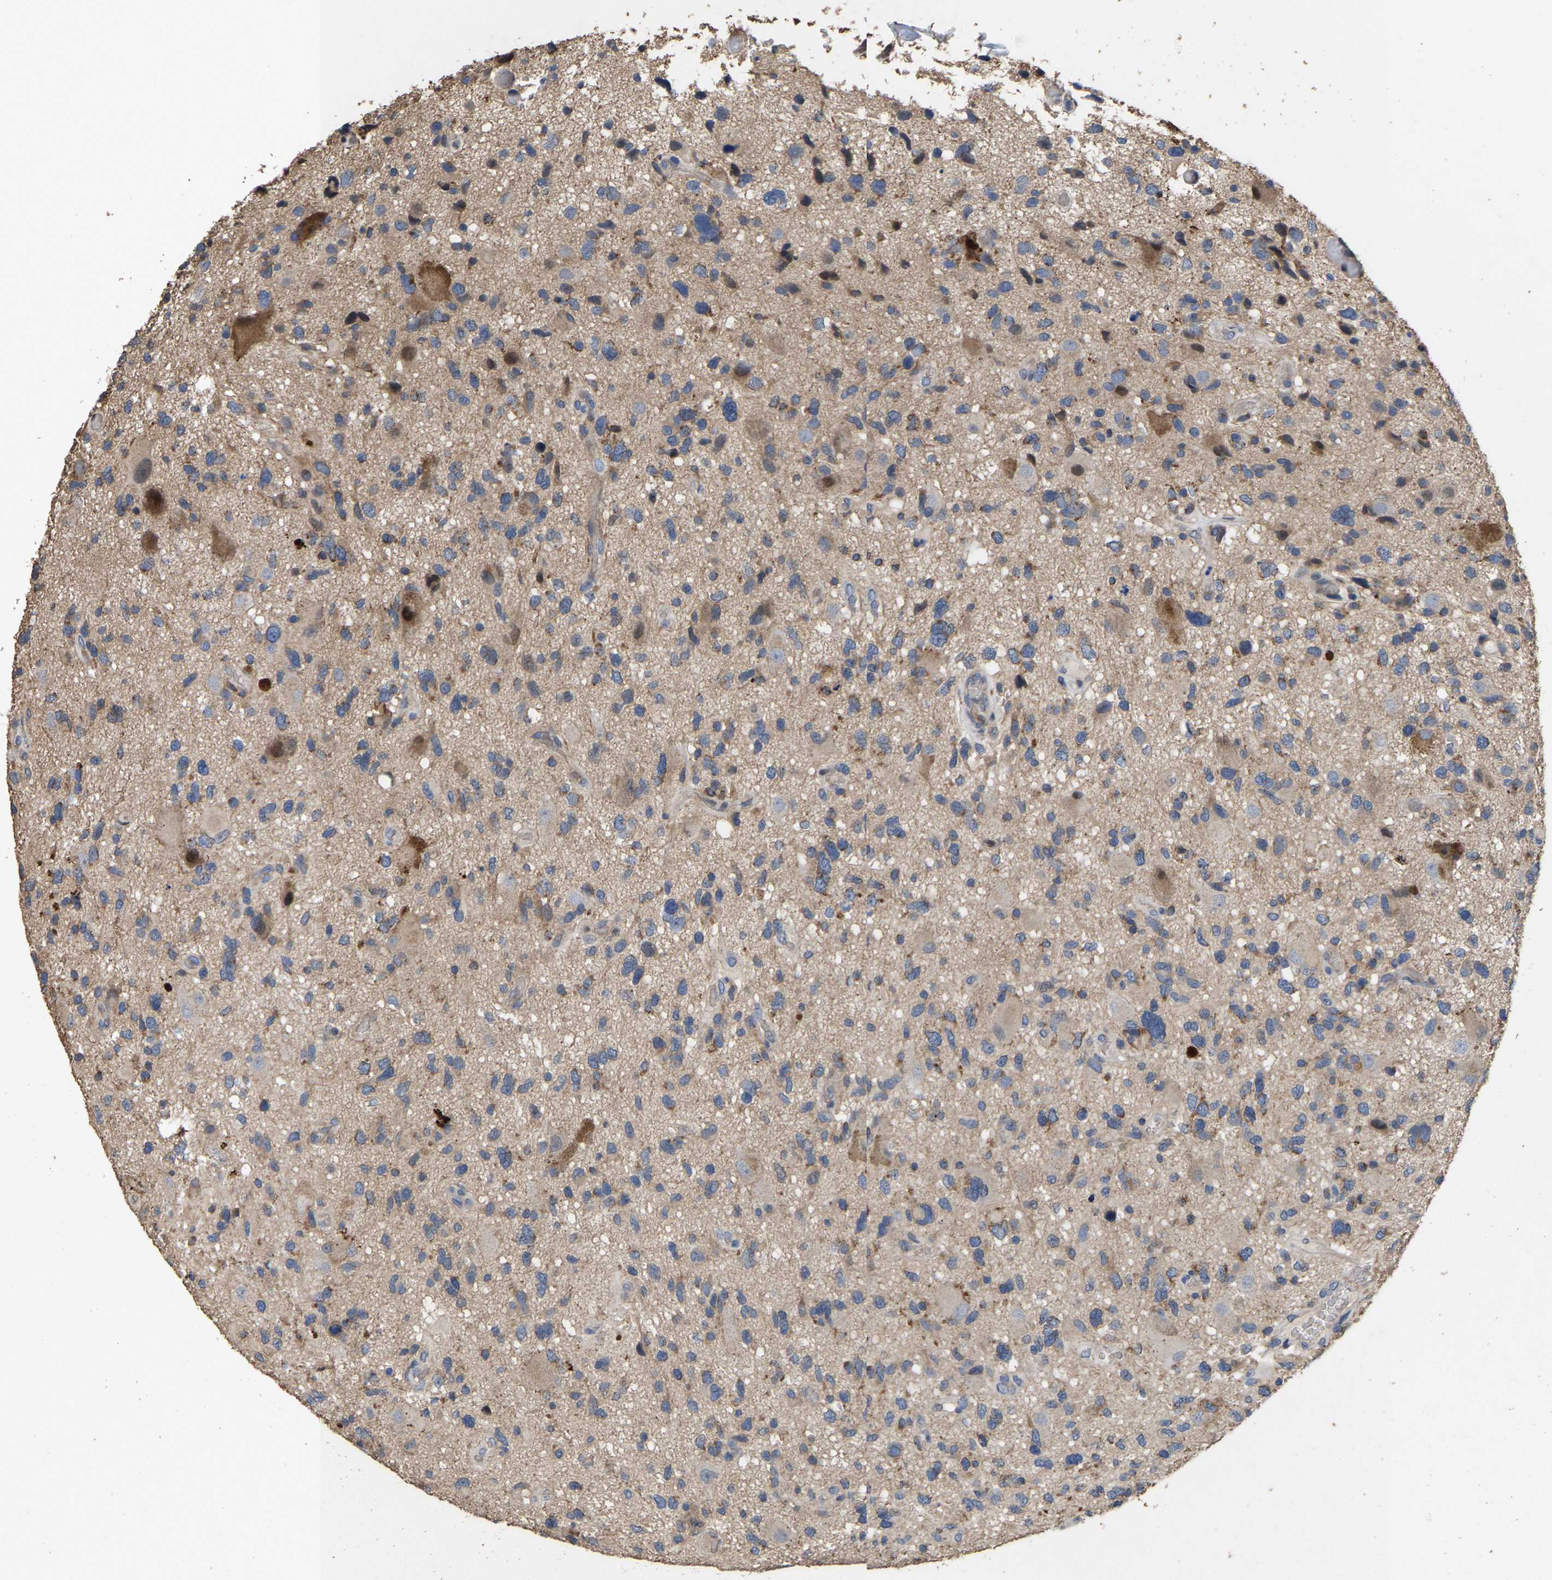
{"staining": {"intensity": "weak", "quantity": "25%-75%", "location": "cytoplasmic/membranous"}, "tissue": "glioma", "cell_type": "Tumor cells", "image_type": "cancer", "snomed": [{"axis": "morphology", "description": "Glioma, malignant, High grade"}, {"axis": "topography", "description": "Brain"}], "caption": "Tumor cells display low levels of weak cytoplasmic/membranous expression in about 25%-75% of cells in human glioma. The staining is performed using DAB brown chromogen to label protein expression. The nuclei are counter-stained blue using hematoxylin.", "gene": "TDRKH", "patient": {"sex": "male", "age": 33}}